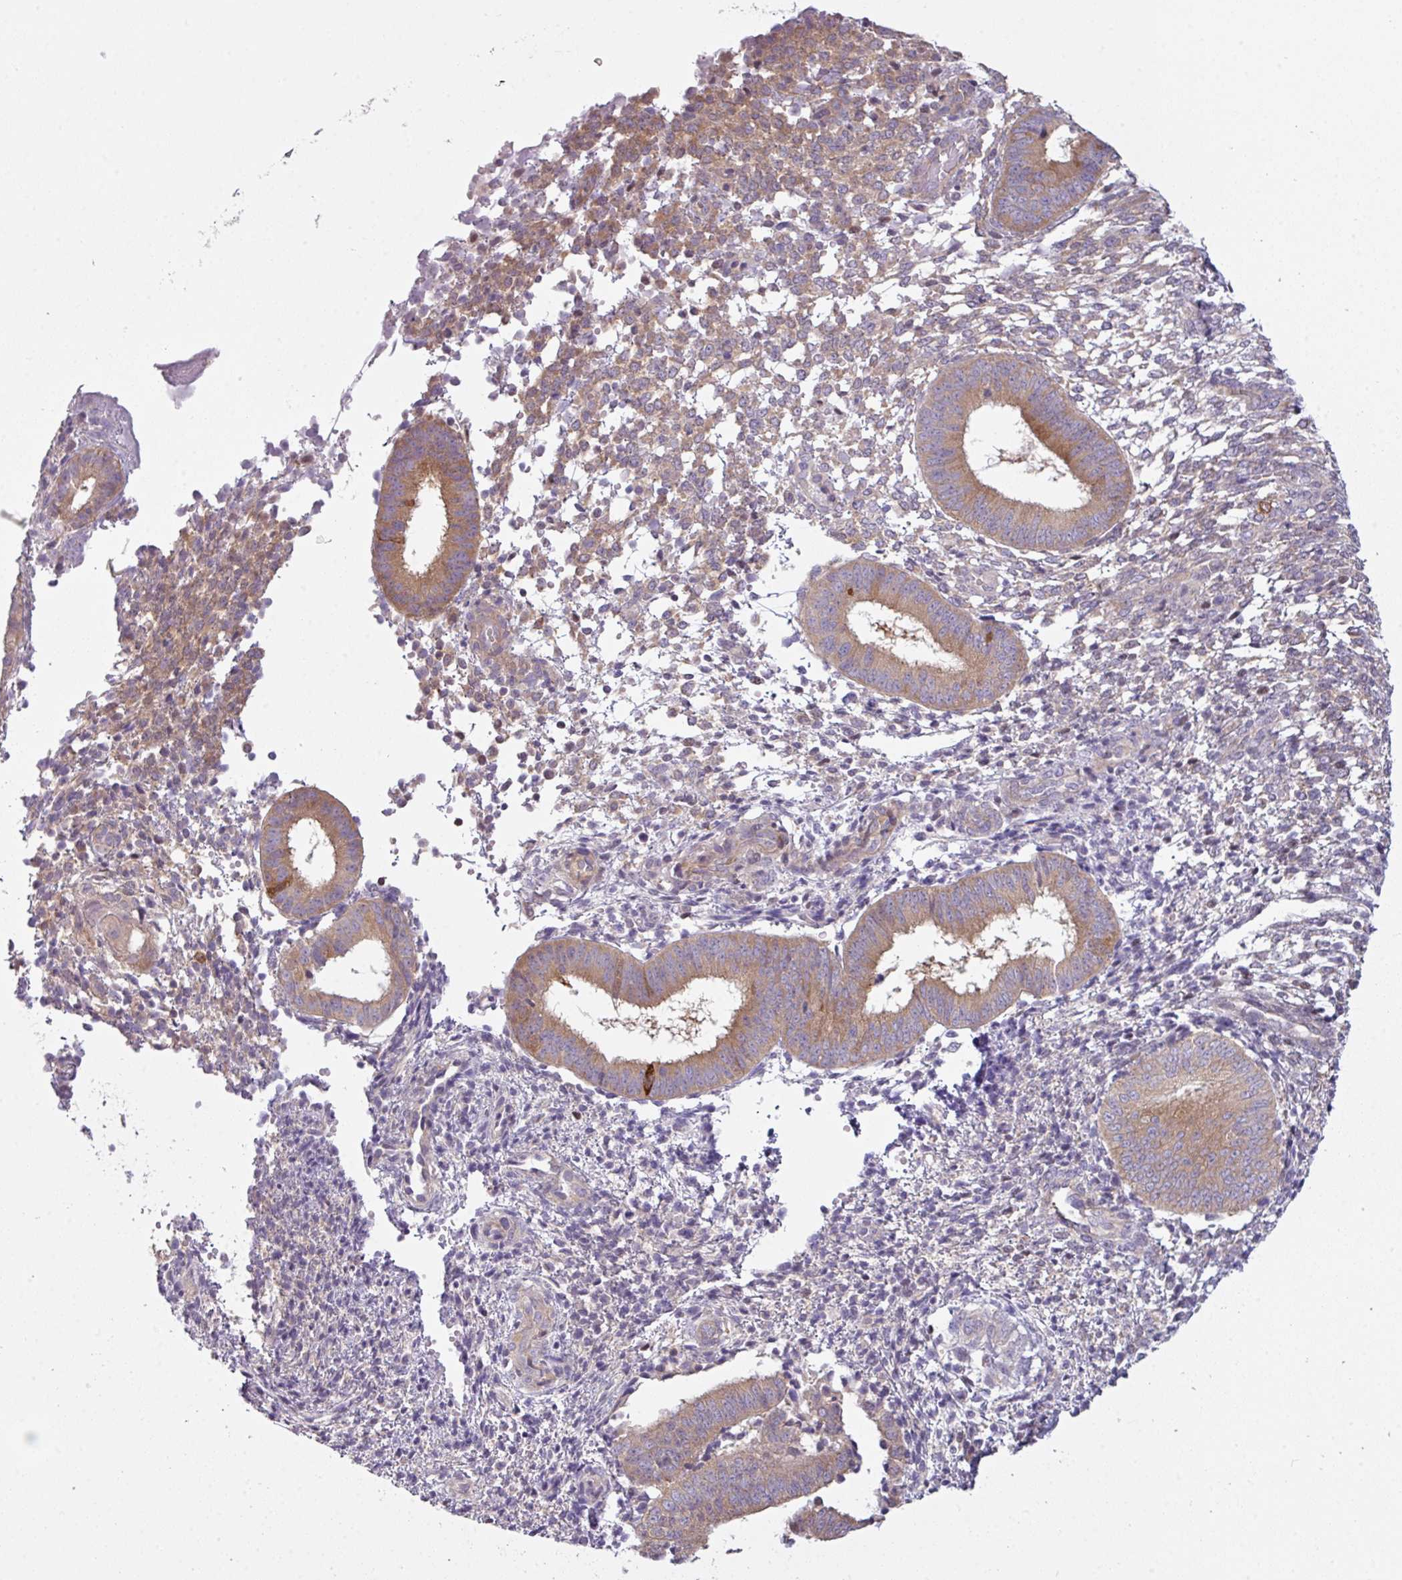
{"staining": {"intensity": "moderate", "quantity": "<25%", "location": "cytoplasmic/membranous"}, "tissue": "endometrium", "cell_type": "Cells in endometrial stroma", "image_type": "normal", "snomed": [{"axis": "morphology", "description": "Normal tissue, NOS"}, {"axis": "topography", "description": "Endometrium"}], "caption": "Protein expression analysis of benign endometrium exhibits moderate cytoplasmic/membranous positivity in about <25% of cells in endometrial stroma.", "gene": "CAMK2A", "patient": {"sex": "female", "age": 49}}